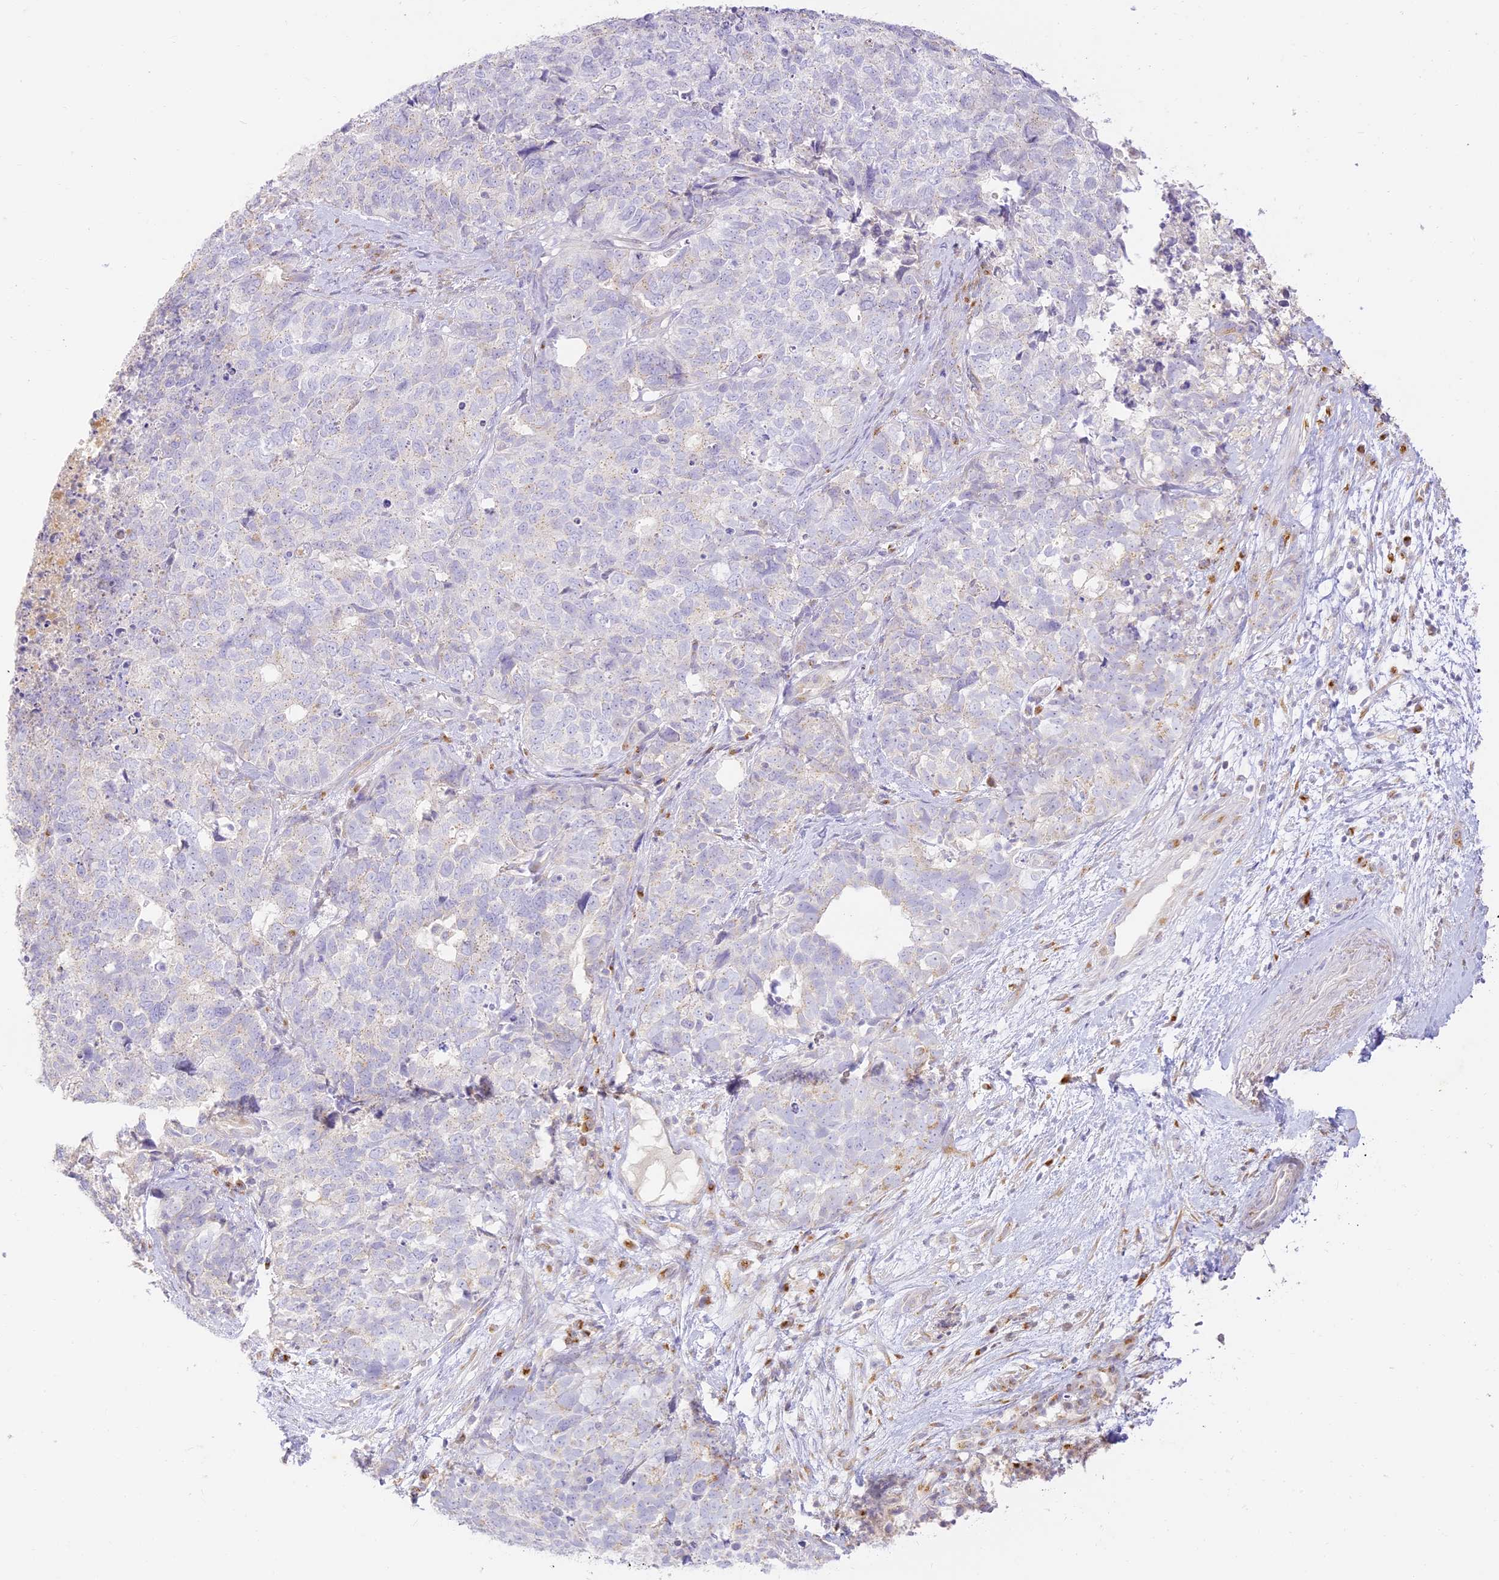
{"staining": {"intensity": "negative", "quantity": "none", "location": "none"}, "tissue": "cervical cancer", "cell_type": "Tumor cells", "image_type": "cancer", "snomed": [{"axis": "morphology", "description": "Squamous cell carcinoma, NOS"}, {"axis": "topography", "description": "Cervix"}], "caption": "Cervical squamous cell carcinoma was stained to show a protein in brown. There is no significant positivity in tumor cells. (DAB IHC, high magnification).", "gene": "SEC13", "patient": {"sex": "female", "age": 63}}